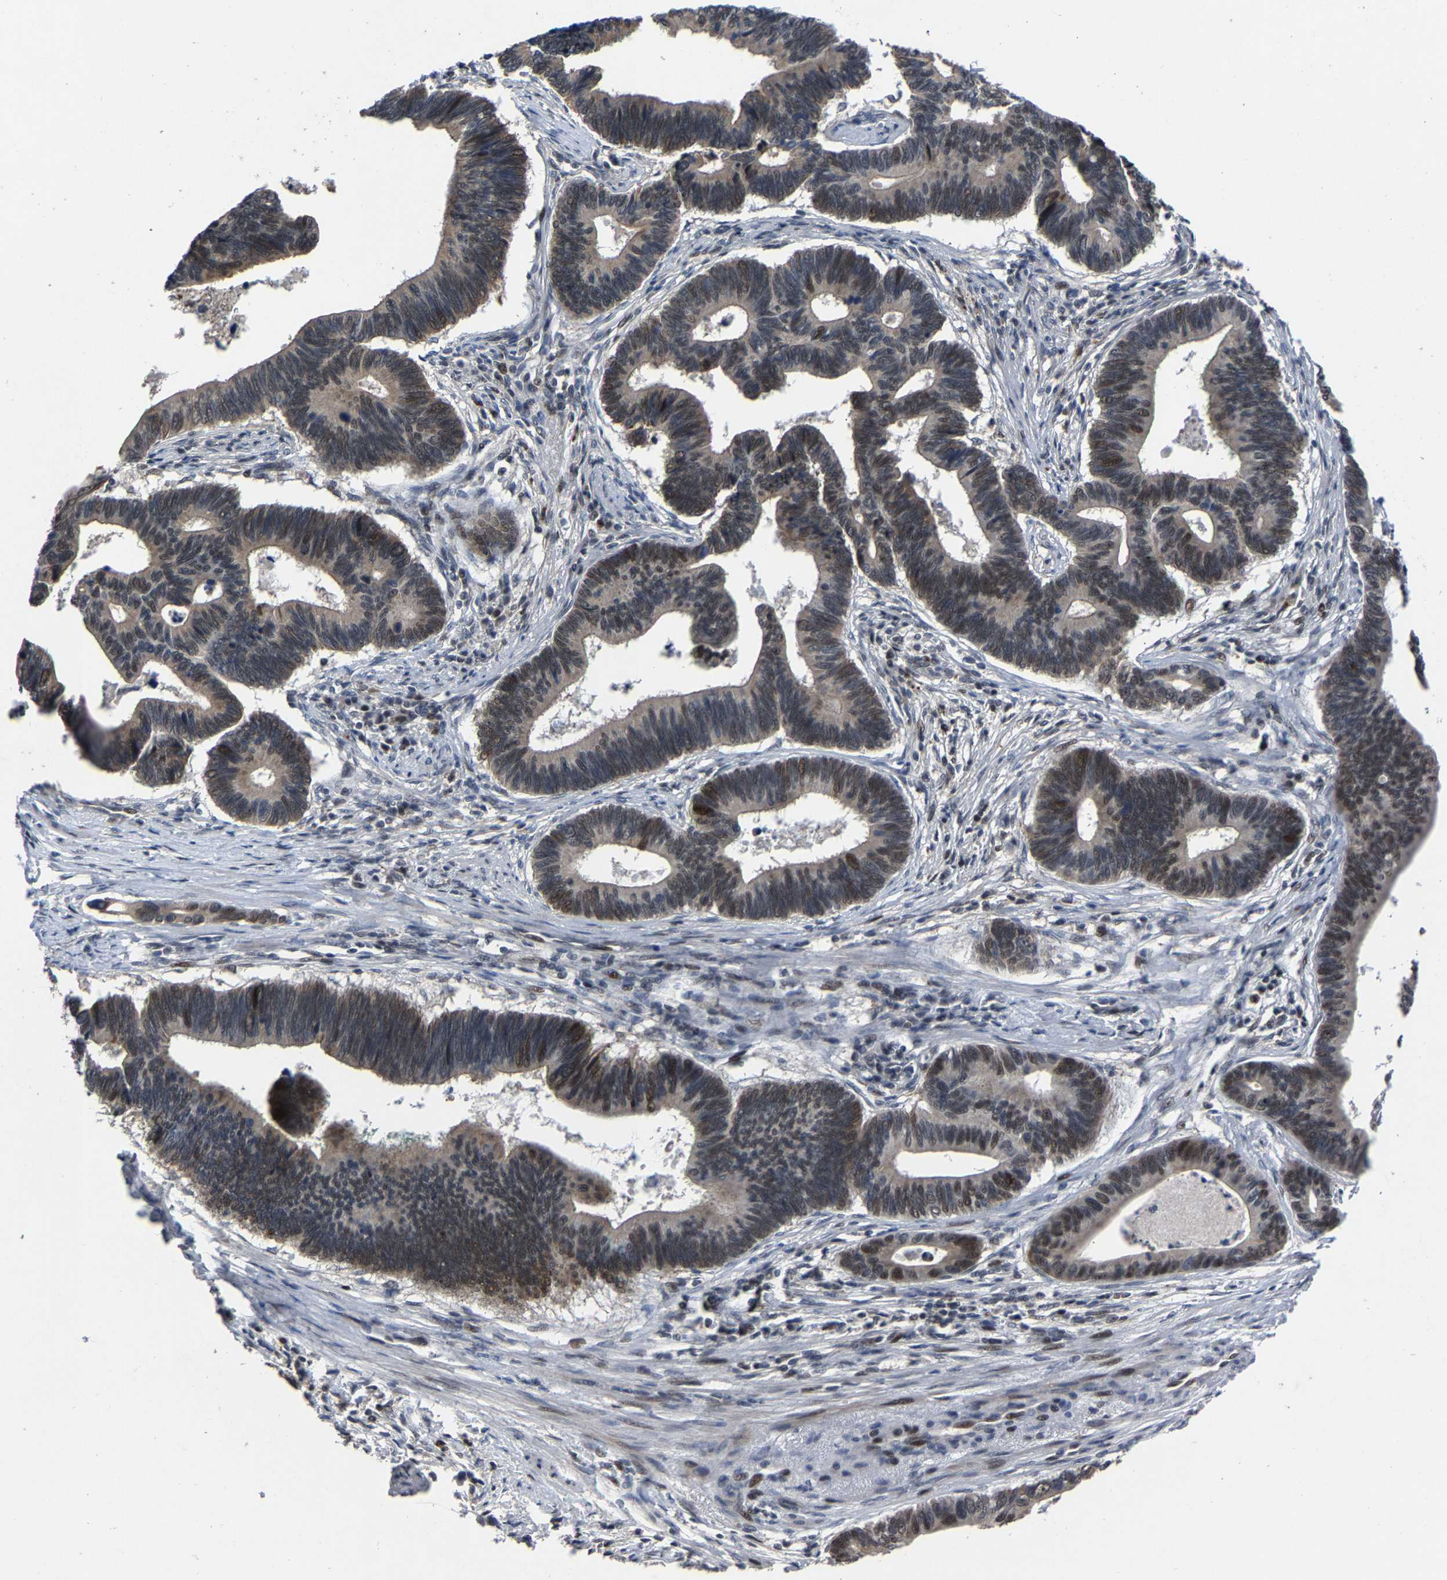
{"staining": {"intensity": "weak", "quantity": "25%-75%", "location": "nuclear"}, "tissue": "pancreatic cancer", "cell_type": "Tumor cells", "image_type": "cancer", "snomed": [{"axis": "morphology", "description": "Adenocarcinoma, NOS"}, {"axis": "topography", "description": "Pancreas"}], "caption": "High-magnification brightfield microscopy of pancreatic cancer stained with DAB (brown) and counterstained with hematoxylin (blue). tumor cells exhibit weak nuclear expression is appreciated in approximately25%-75% of cells.", "gene": "LSM8", "patient": {"sex": "female", "age": 70}}